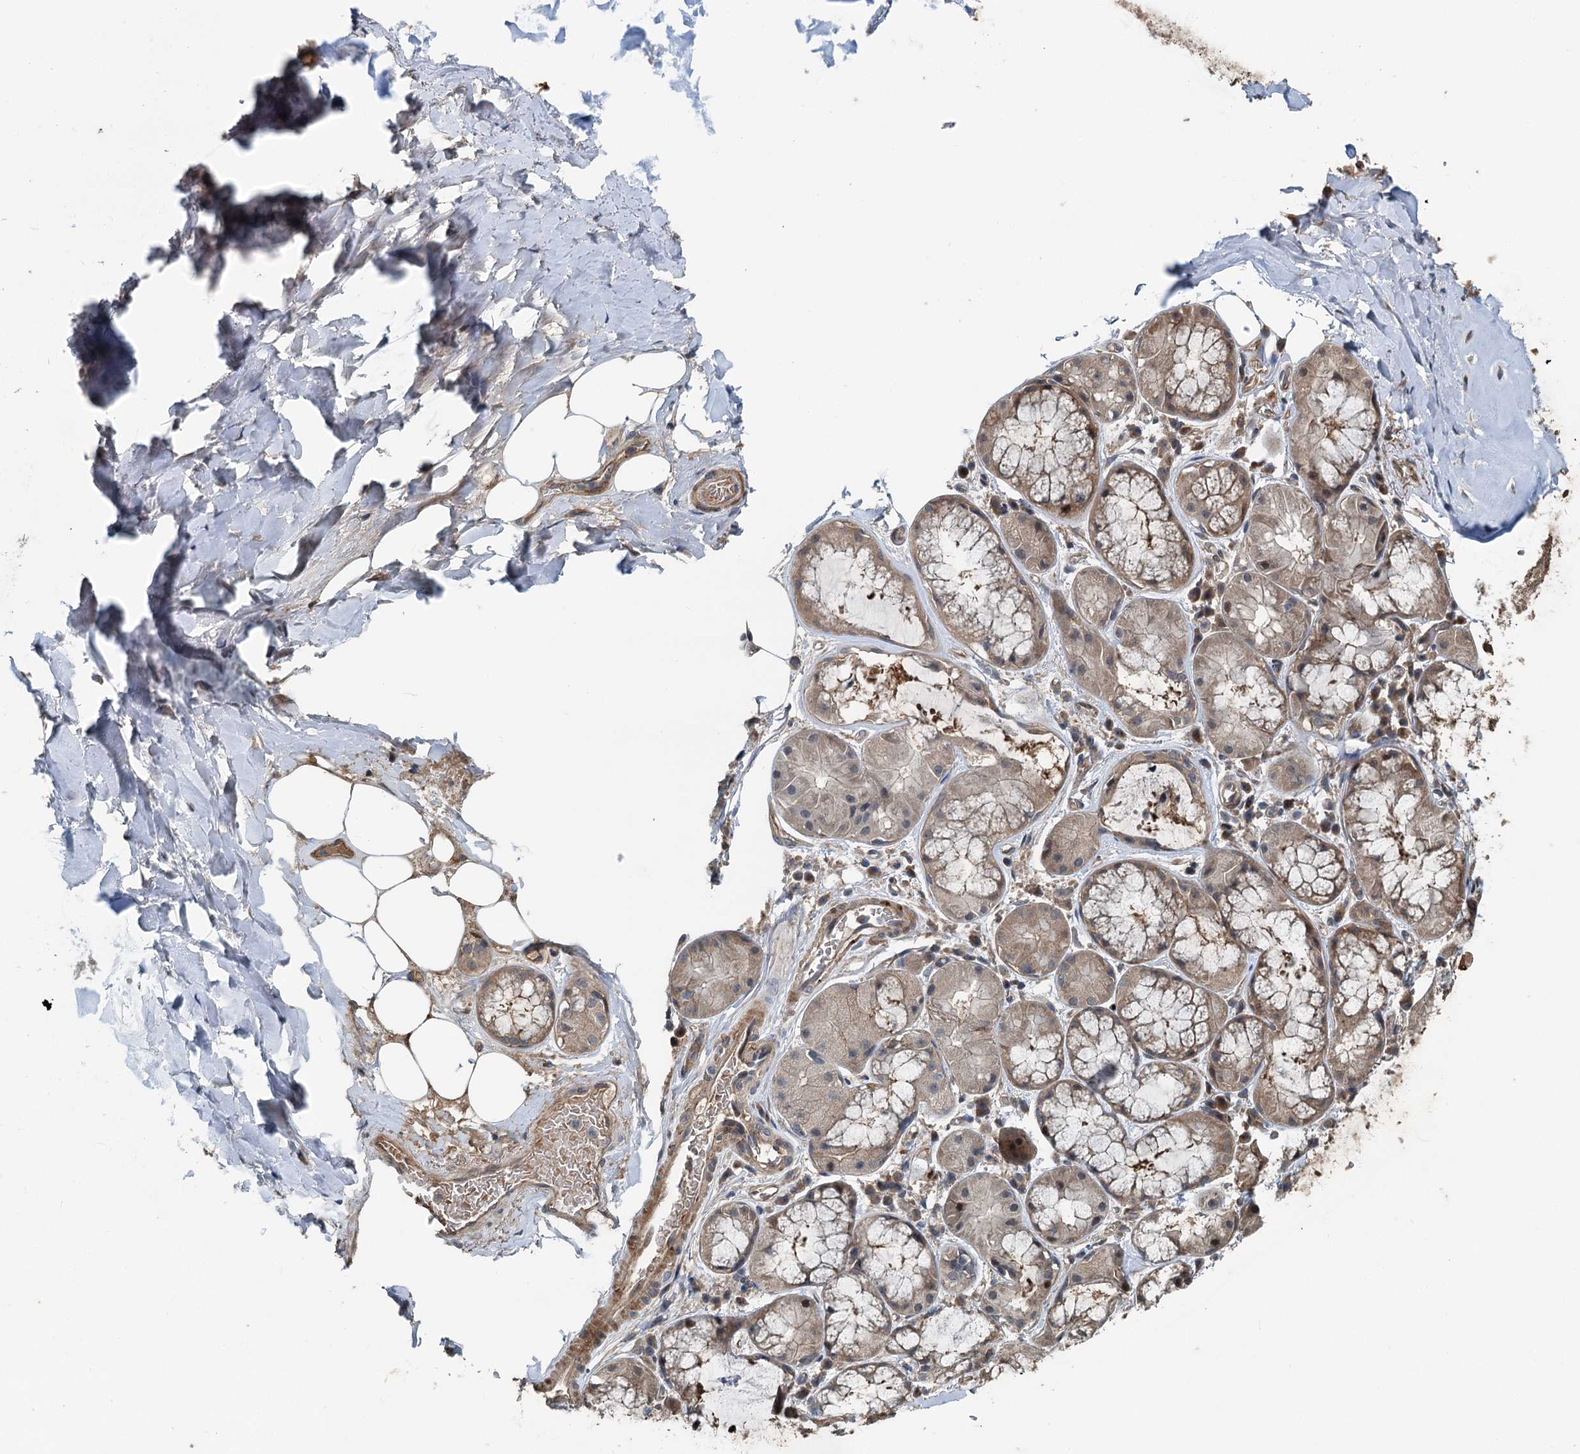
{"staining": {"intensity": "moderate", "quantity": ">75%", "location": "cytoplasmic/membranous"}, "tissue": "adipose tissue", "cell_type": "Adipocytes", "image_type": "normal", "snomed": [{"axis": "morphology", "description": "Normal tissue, NOS"}, {"axis": "topography", "description": "Lymph node"}, {"axis": "topography", "description": "Cartilage tissue"}, {"axis": "topography", "description": "Bronchus"}], "caption": "Adipocytes show medium levels of moderate cytoplasmic/membranous expression in approximately >75% of cells in benign human adipose tissue. The staining was performed using DAB (3,3'-diaminobenzidine), with brown indicating positive protein expression. Nuclei are stained blue with hematoxylin.", "gene": "TEDC1", "patient": {"sex": "male", "age": 63}}